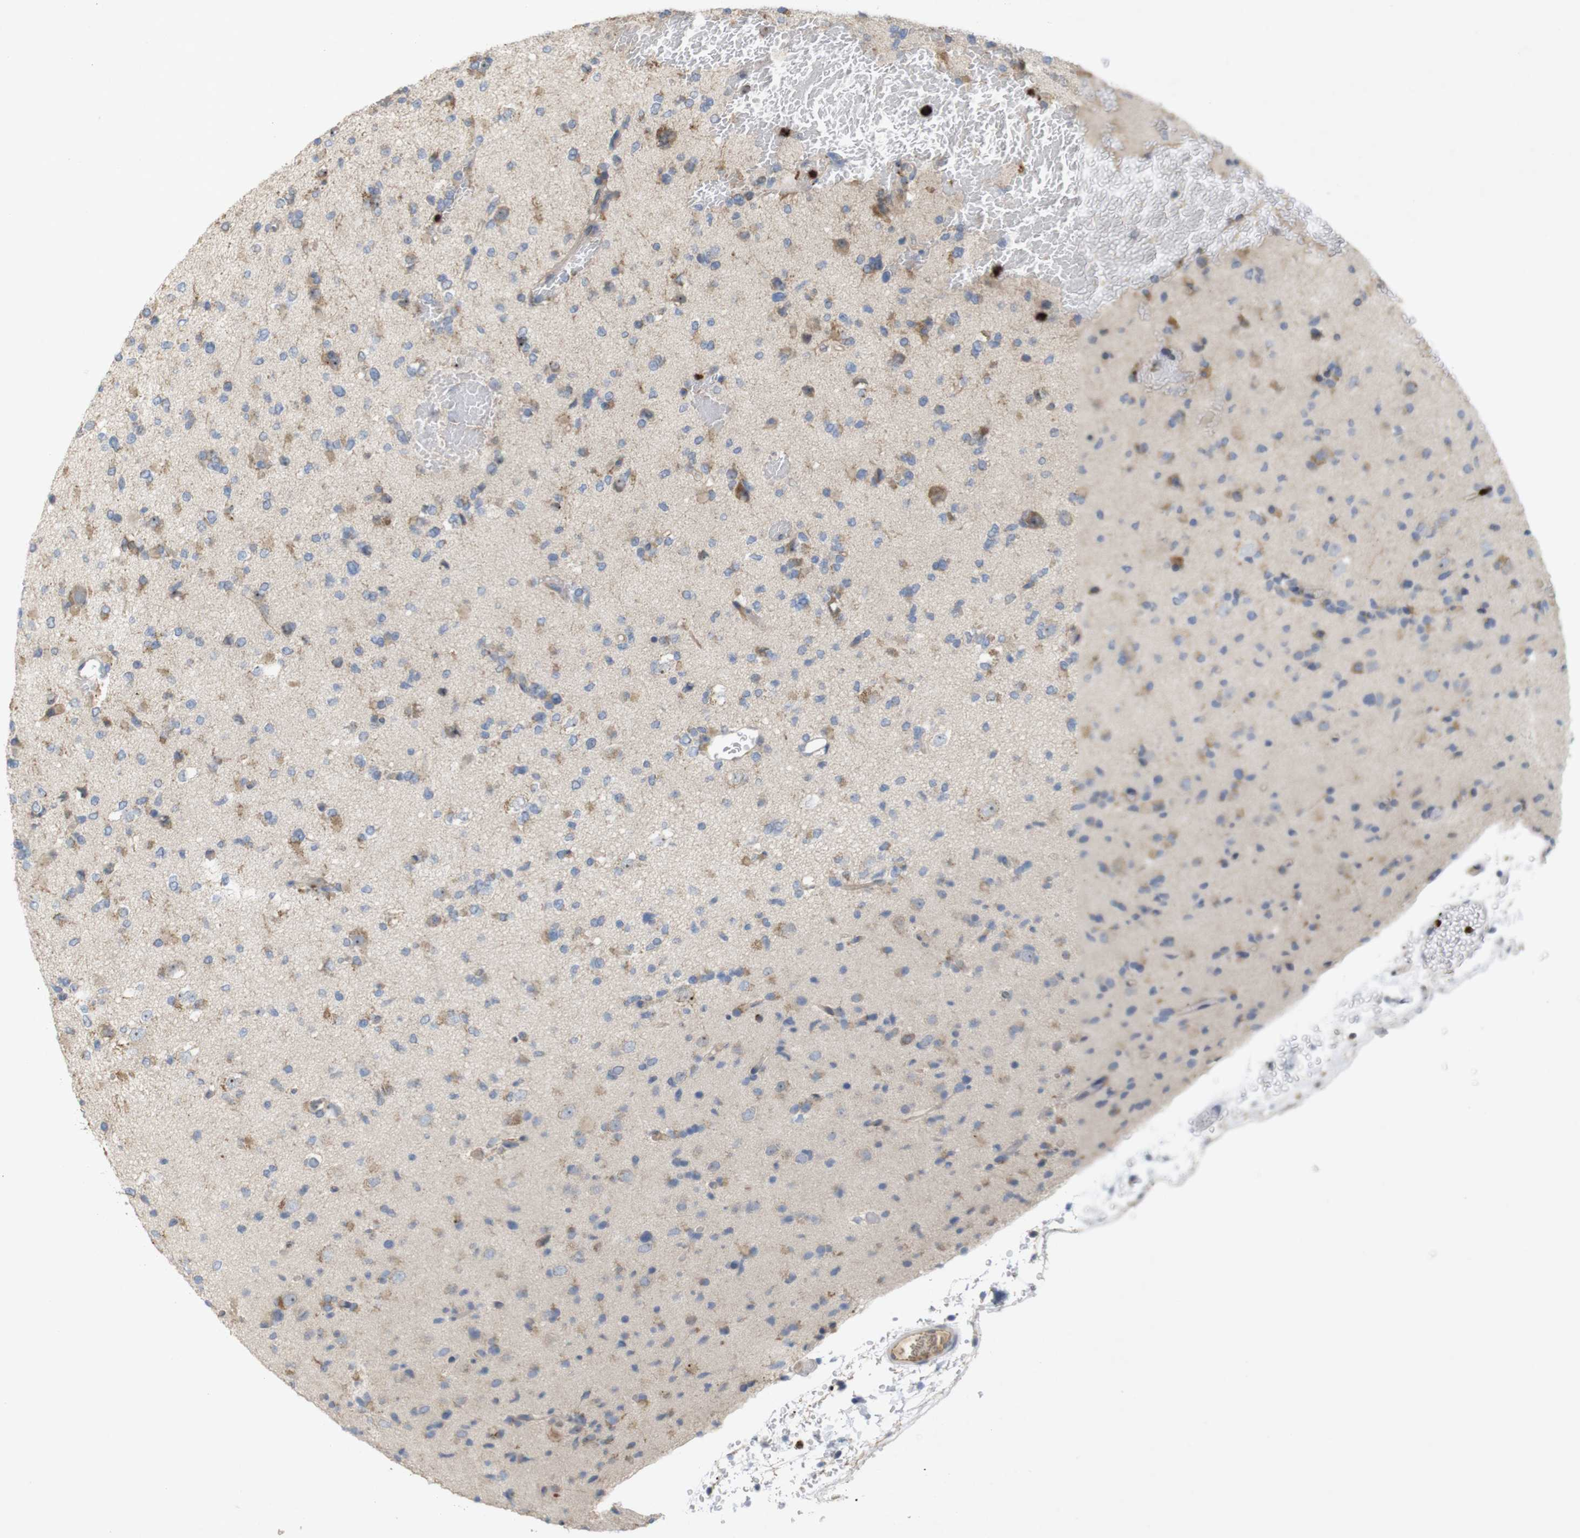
{"staining": {"intensity": "moderate", "quantity": "<25%", "location": "cytoplasmic/membranous"}, "tissue": "glioma", "cell_type": "Tumor cells", "image_type": "cancer", "snomed": [{"axis": "morphology", "description": "Glioma, malignant, Low grade"}, {"axis": "topography", "description": "Brain"}], "caption": "The micrograph displays a brown stain indicating the presence of a protein in the cytoplasmic/membranous of tumor cells in glioma.", "gene": "TSPAN14", "patient": {"sex": "female", "age": 22}}